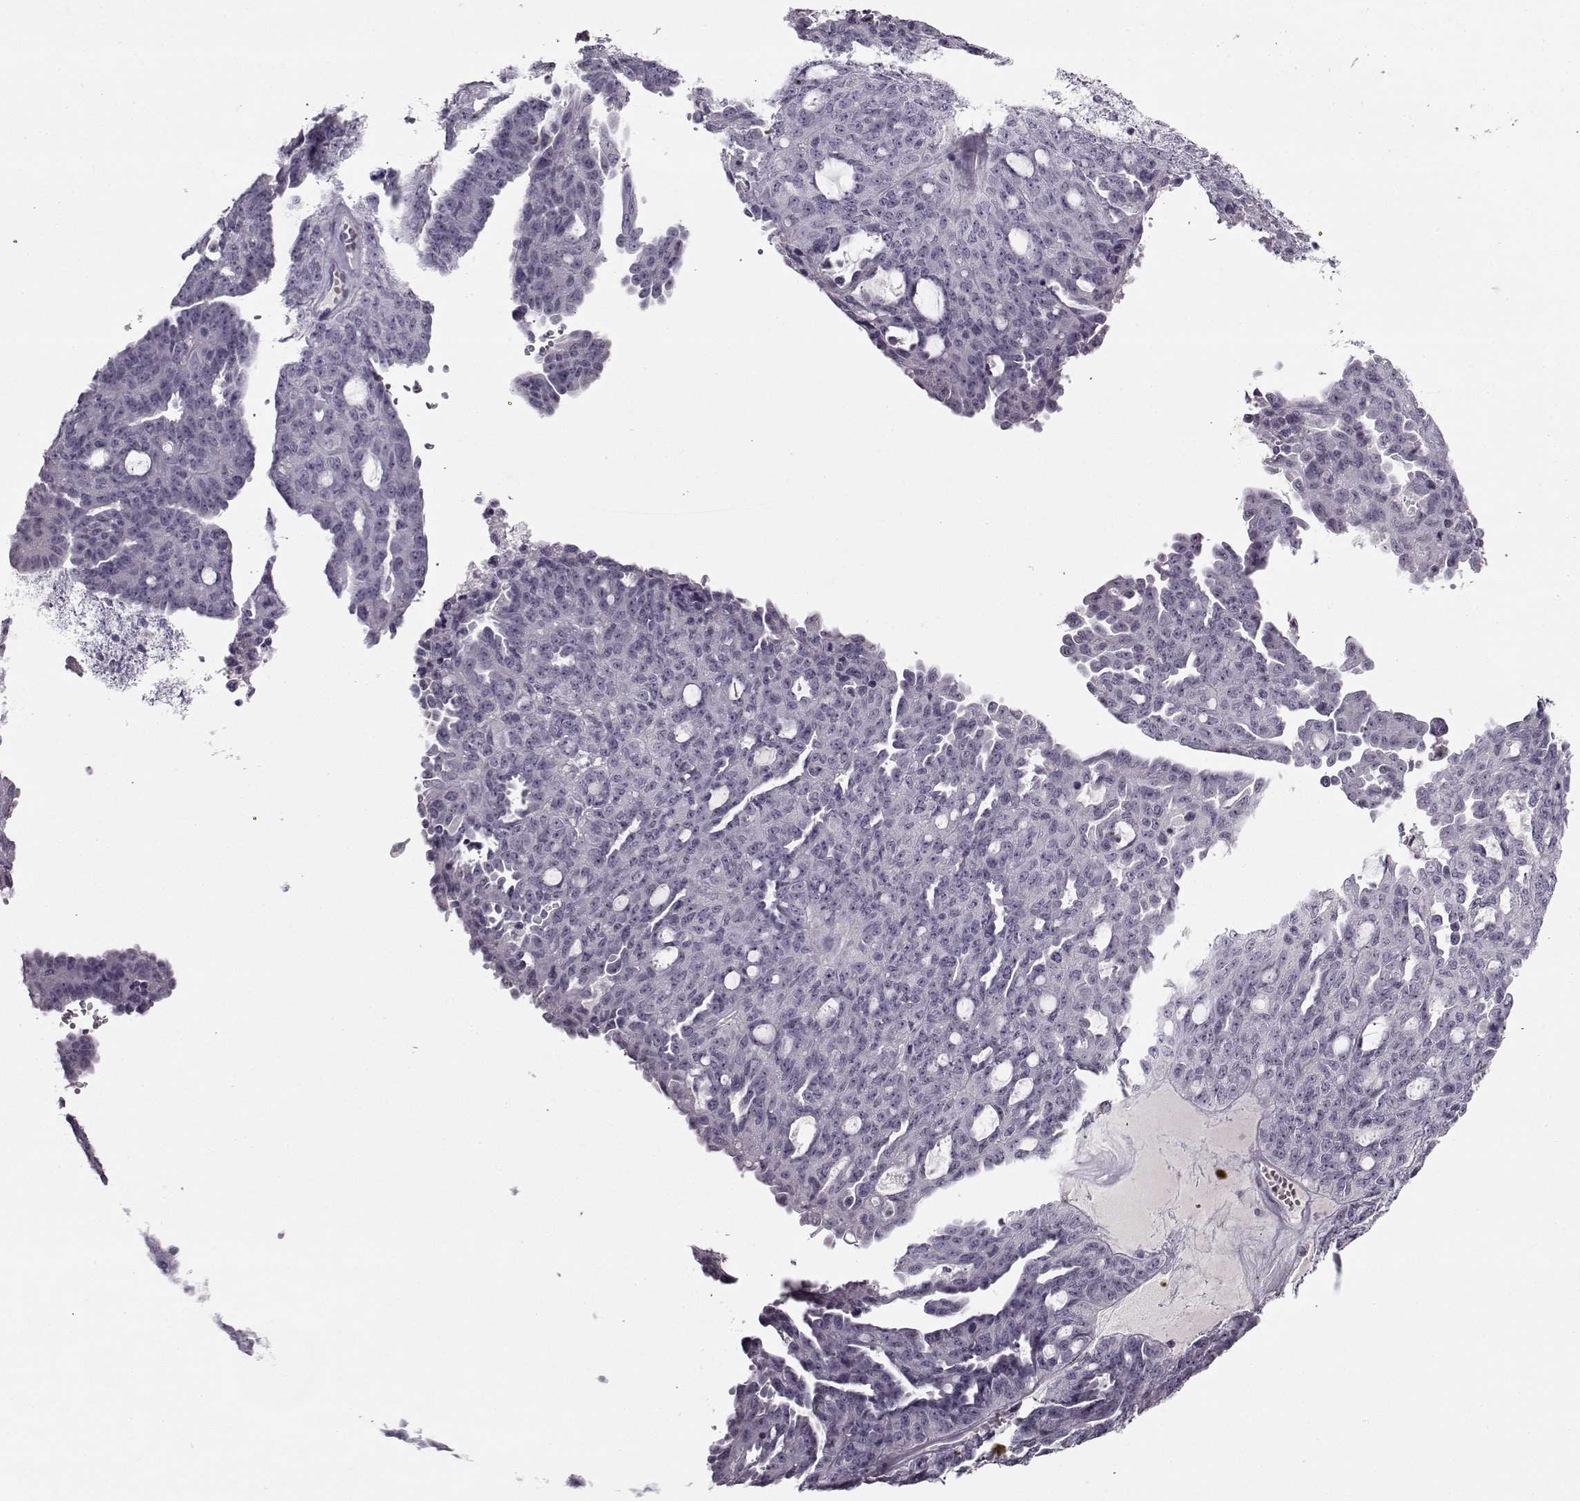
{"staining": {"intensity": "negative", "quantity": "none", "location": "none"}, "tissue": "ovarian cancer", "cell_type": "Tumor cells", "image_type": "cancer", "snomed": [{"axis": "morphology", "description": "Cystadenocarcinoma, serous, NOS"}, {"axis": "topography", "description": "Ovary"}], "caption": "The IHC micrograph has no significant expression in tumor cells of serous cystadenocarcinoma (ovarian) tissue.", "gene": "PNMT", "patient": {"sex": "female", "age": 71}}